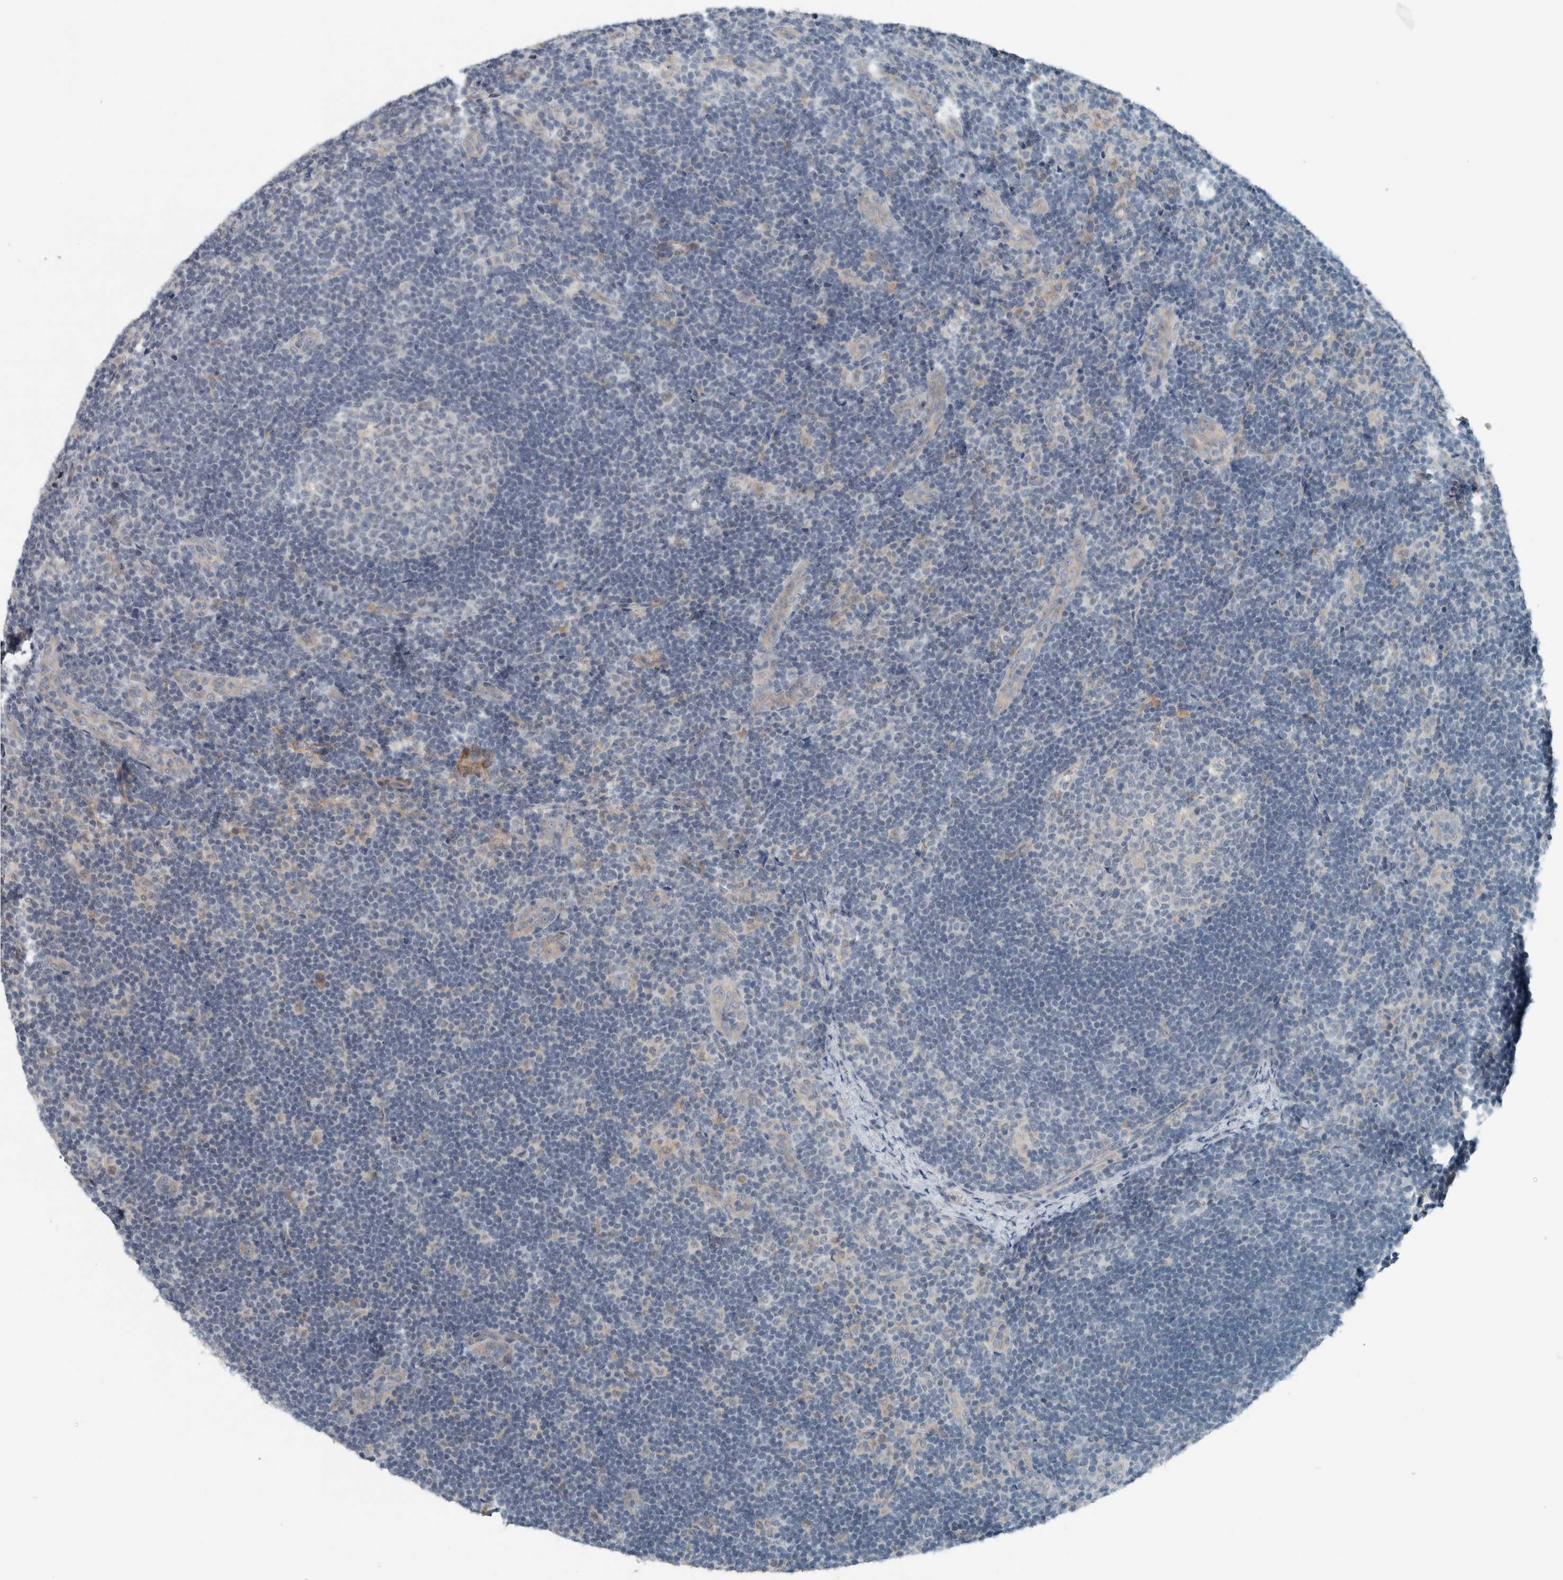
{"staining": {"intensity": "negative", "quantity": "none", "location": "none"}, "tissue": "lymph node", "cell_type": "Germinal center cells", "image_type": "normal", "snomed": [{"axis": "morphology", "description": "Normal tissue, NOS"}, {"axis": "topography", "description": "Lymph node"}], "caption": "Histopathology image shows no significant protein expression in germinal center cells of normal lymph node.", "gene": "JADE2", "patient": {"sex": "female", "age": 22}}